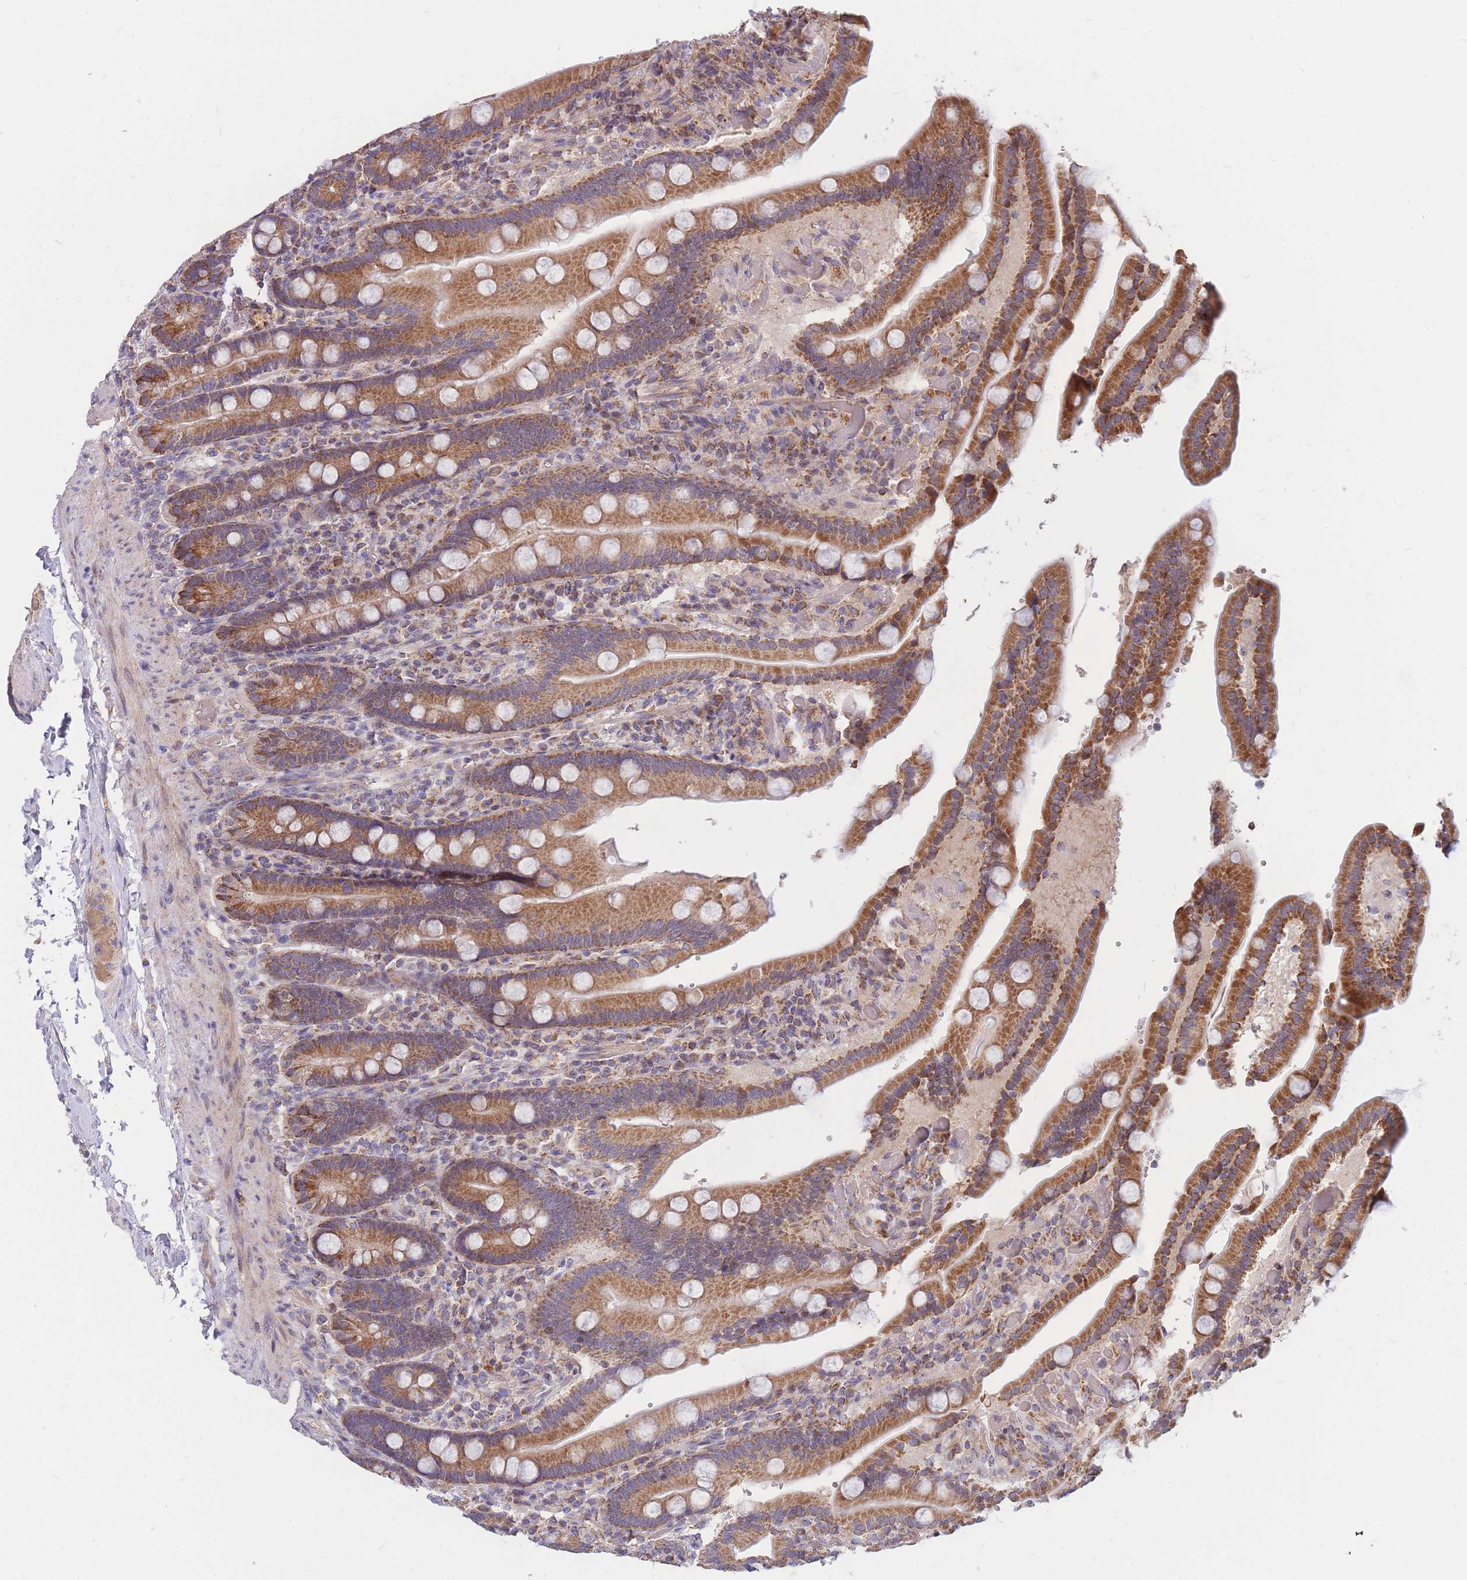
{"staining": {"intensity": "moderate", "quantity": ">75%", "location": "cytoplasmic/membranous"}, "tissue": "duodenum", "cell_type": "Glandular cells", "image_type": "normal", "snomed": [{"axis": "morphology", "description": "Normal tissue, NOS"}, {"axis": "topography", "description": "Duodenum"}], "caption": "Protein staining exhibits moderate cytoplasmic/membranous expression in approximately >75% of glandular cells in benign duodenum.", "gene": "PTPMT1", "patient": {"sex": "female", "age": 62}}